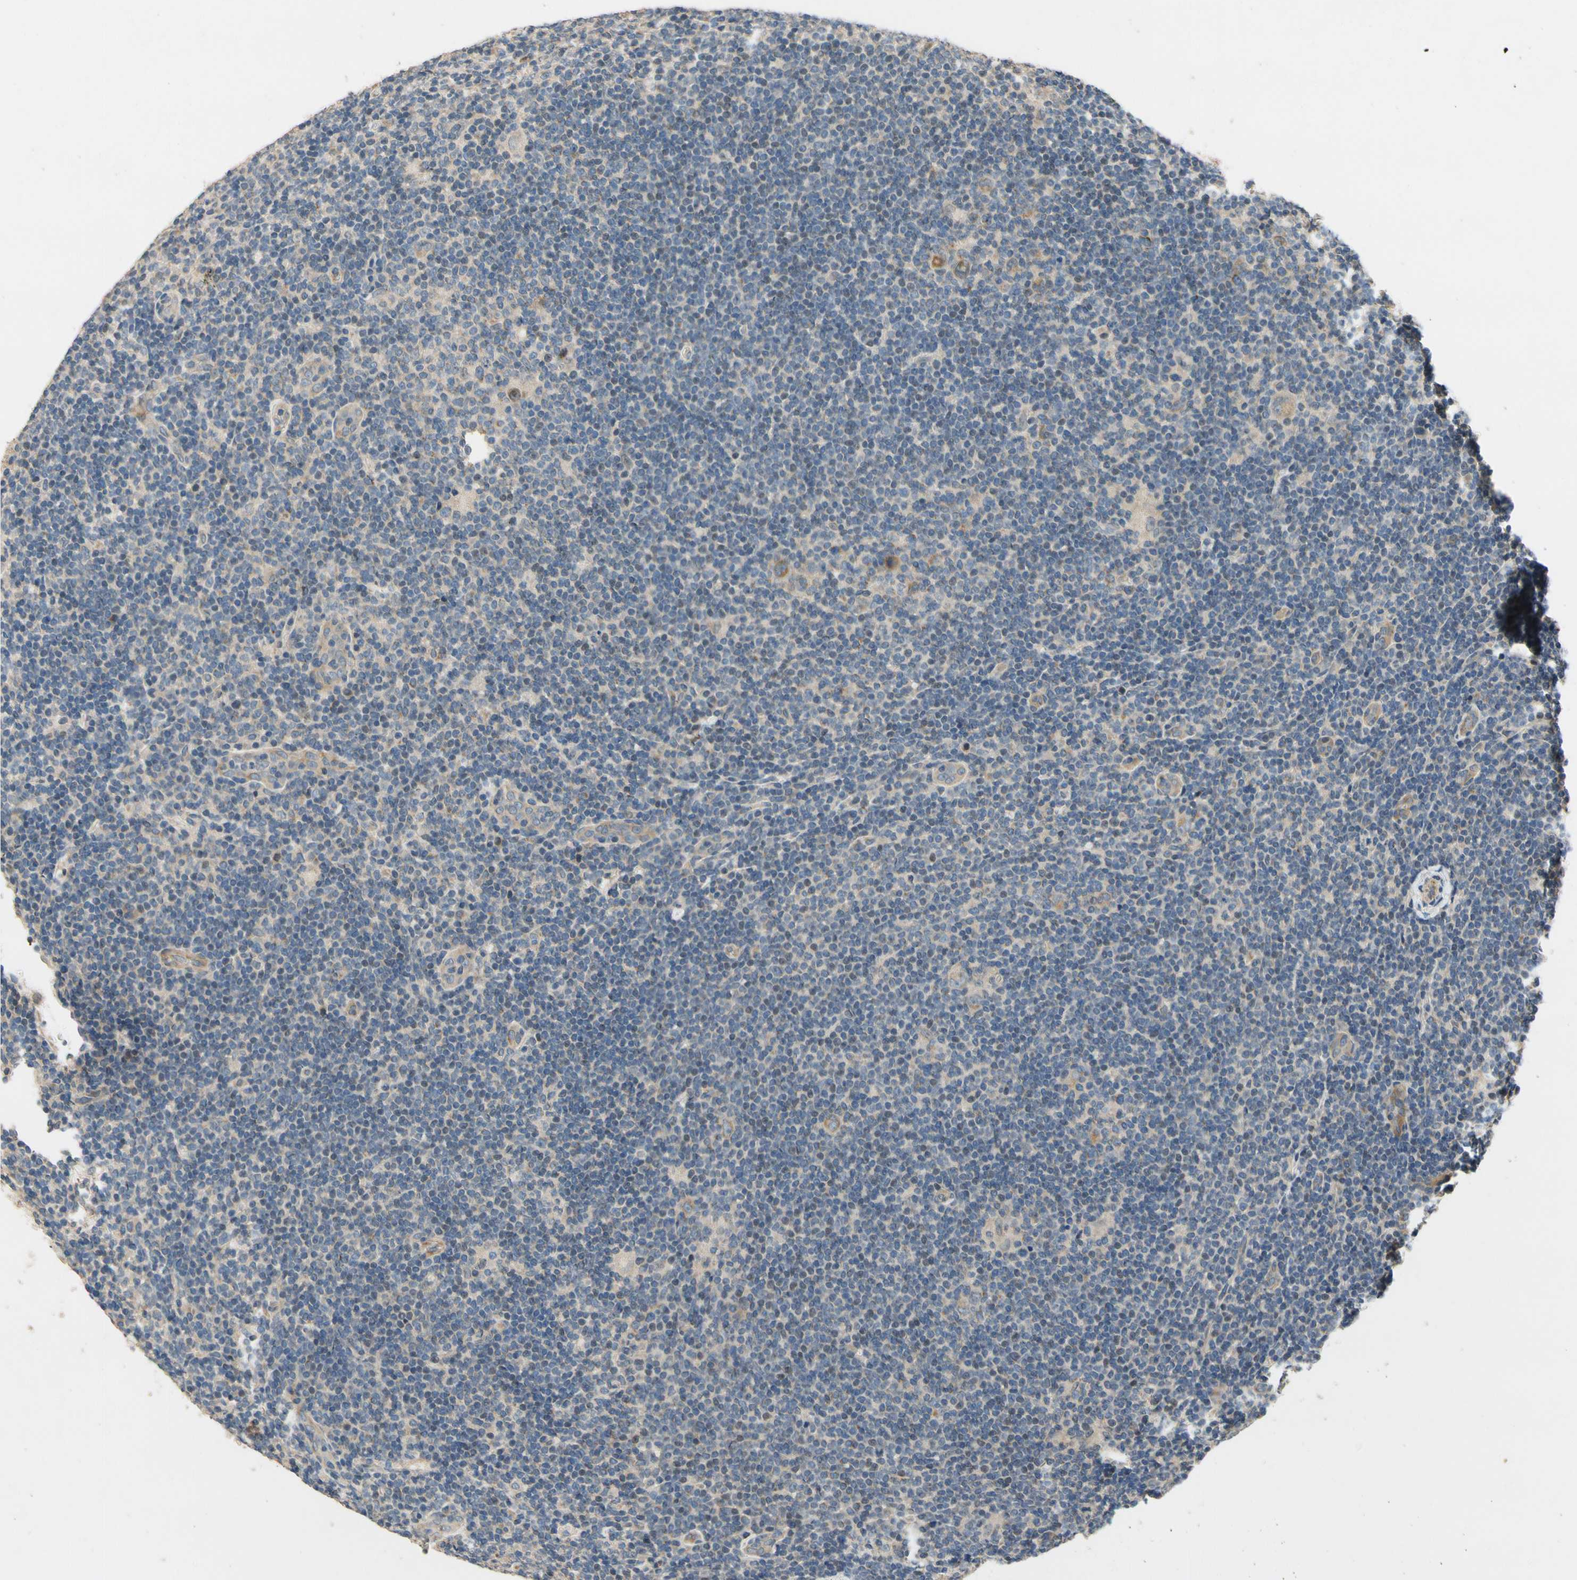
{"staining": {"intensity": "weak", "quantity": "25%-75%", "location": "cytoplasmic/membranous"}, "tissue": "lymphoma", "cell_type": "Tumor cells", "image_type": "cancer", "snomed": [{"axis": "morphology", "description": "Hodgkin's disease, NOS"}, {"axis": "topography", "description": "Lymph node"}], "caption": "The immunohistochemical stain shows weak cytoplasmic/membranous positivity in tumor cells of lymphoma tissue. Using DAB (brown) and hematoxylin (blue) stains, captured at high magnification using brightfield microscopy.", "gene": "ALKBH3", "patient": {"sex": "female", "age": 57}}